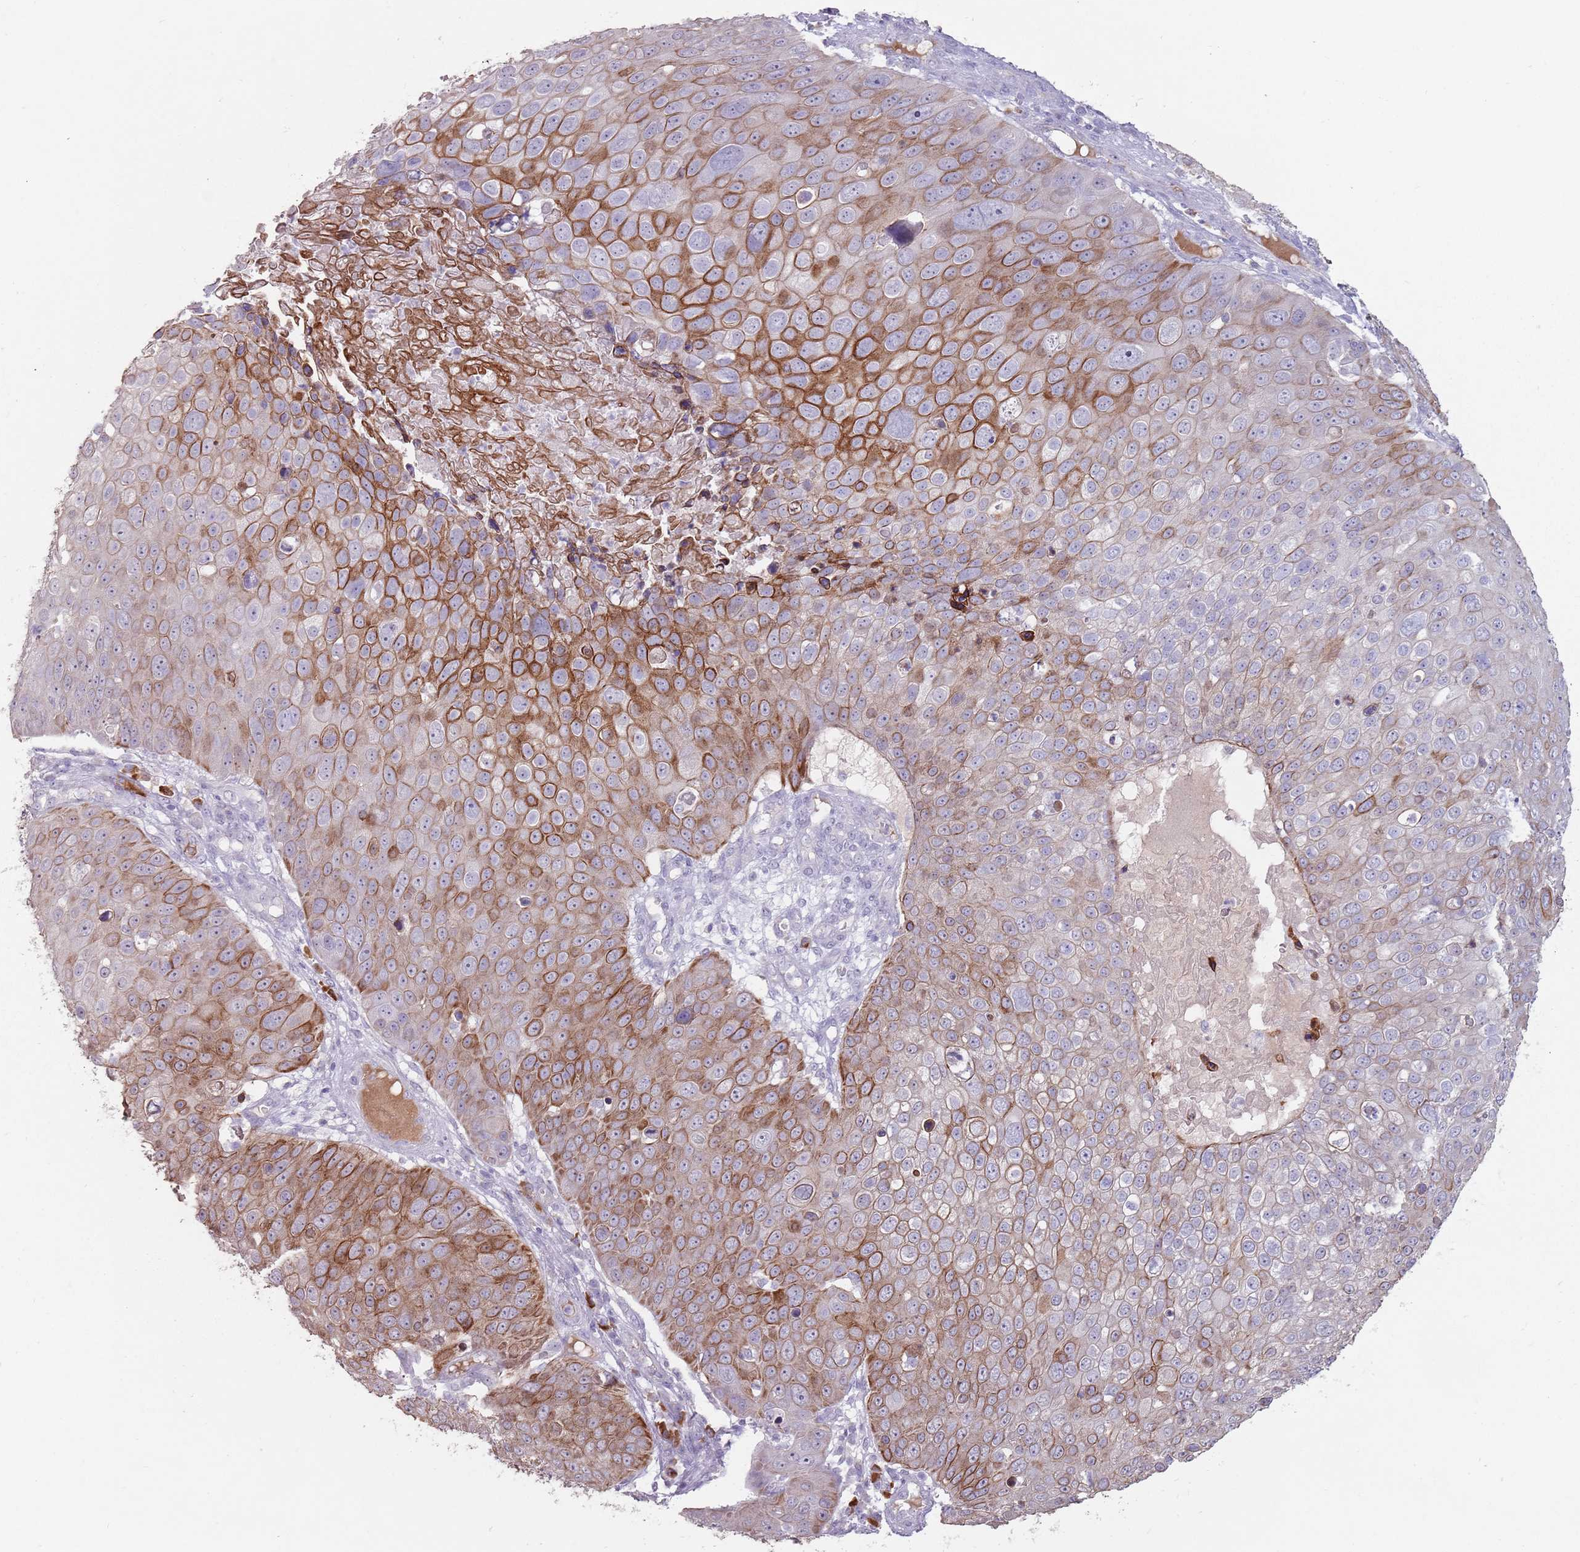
{"staining": {"intensity": "moderate", "quantity": "25%-75%", "location": "cytoplasmic/membranous"}, "tissue": "skin cancer", "cell_type": "Tumor cells", "image_type": "cancer", "snomed": [{"axis": "morphology", "description": "Squamous cell carcinoma, NOS"}, {"axis": "topography", "description": "Skin"}], "caption": "A photomicrograph of human skin cancer stained for a protein displays moderate cytoplasmic/membranous brown staining in tumor cells.", "gene": "STYK1", "patient": {"sex": "male", "age": 71}}